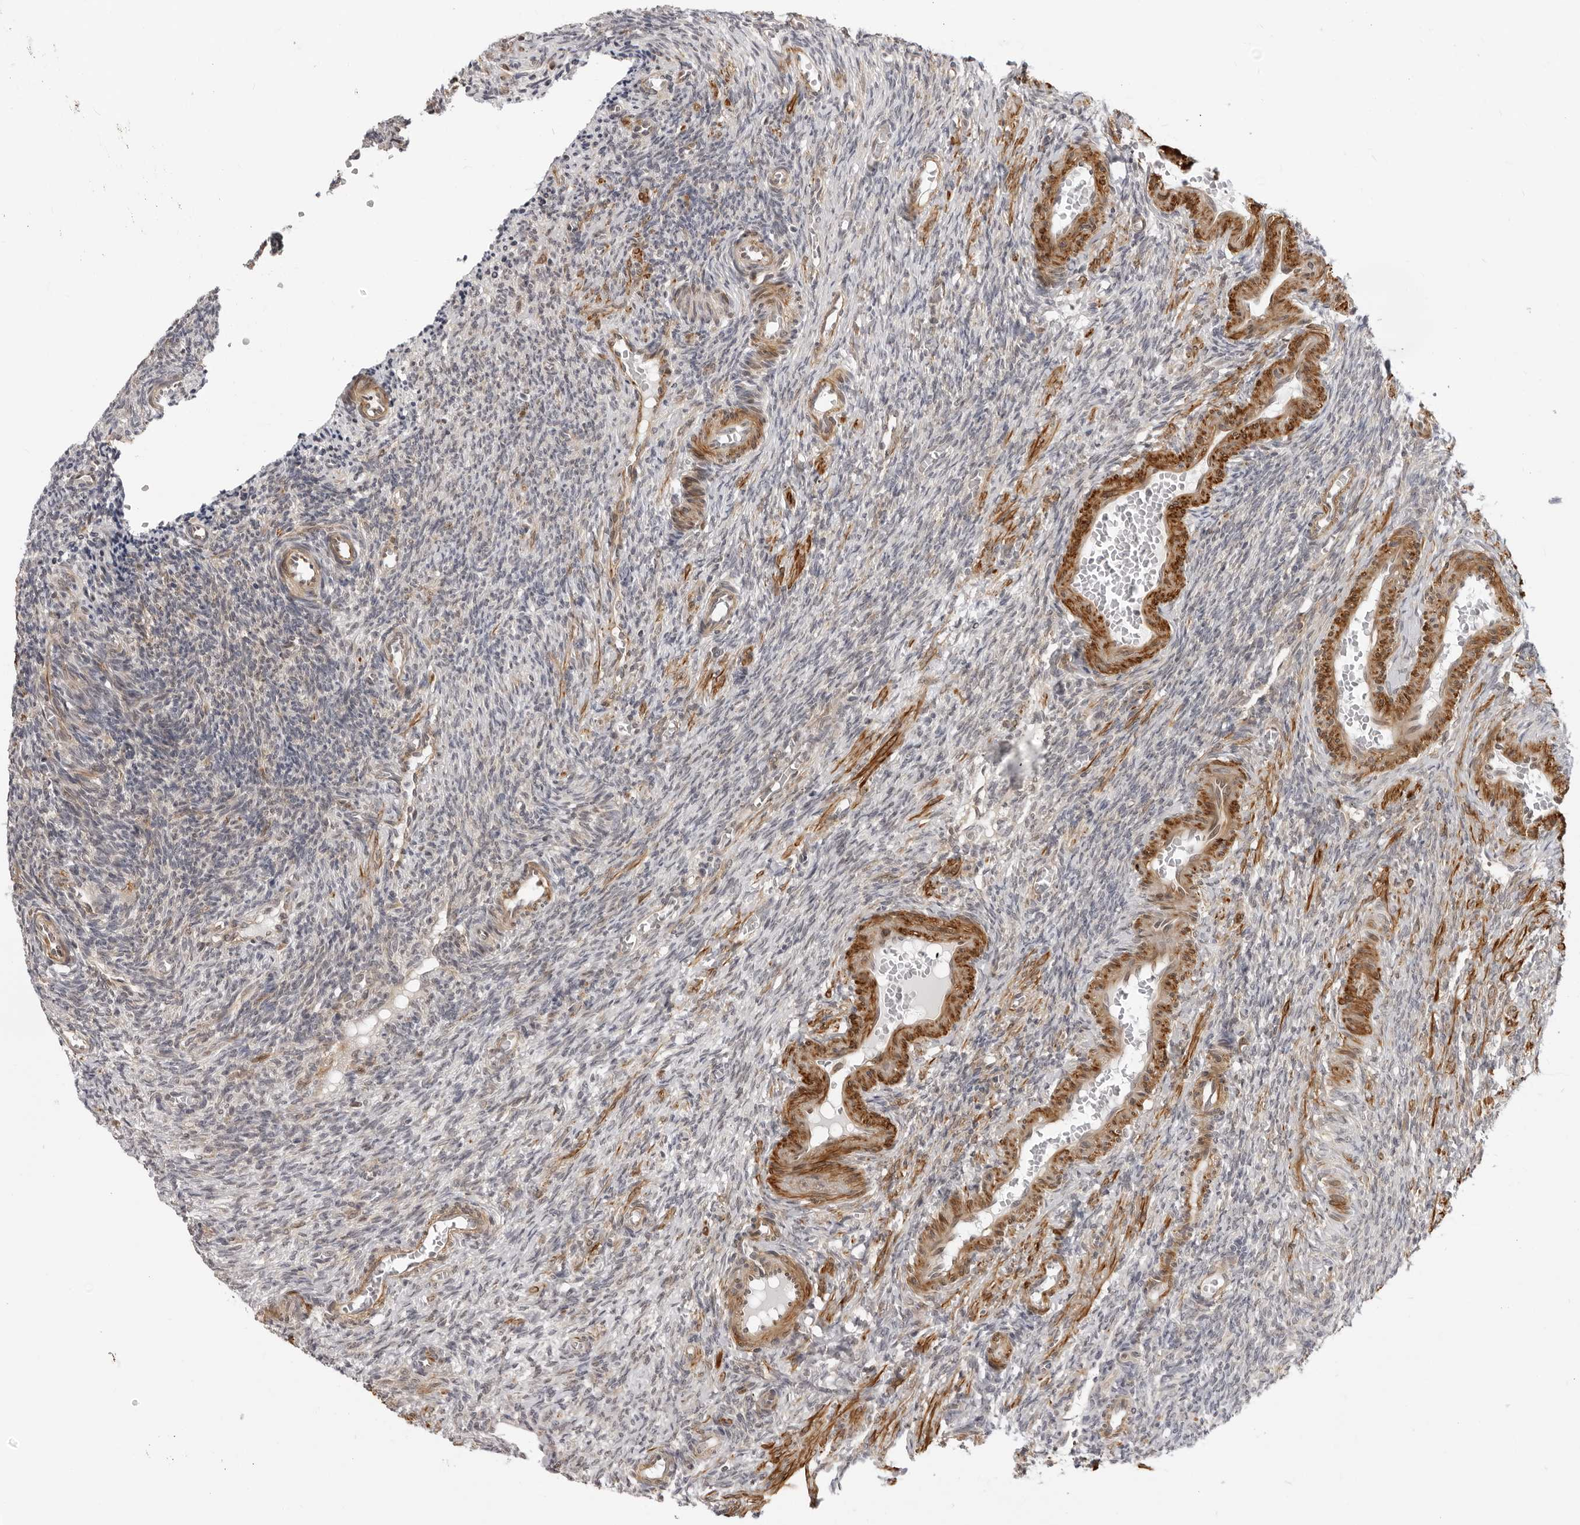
{"staining": {"intensity": "weak", "quantity": ">75%", "location": "cytoplasmic/membranous"}, "tissue": "ovary", "cell_type": "Follicle cells", "image_type": "normal", "snomed": [{"axis": "morphology", "description": "Normal tissue, NOS"}, {"axis": "topography", "description": "Ovary"}], "caption": "Follicle cells exhibit low levels of weak cytoplasmic/membranous staining in approximately >75% of cells in unremarkable ovary.", "gene": "SRGAP2", "patient": {"sex": "female", "age": 27}}